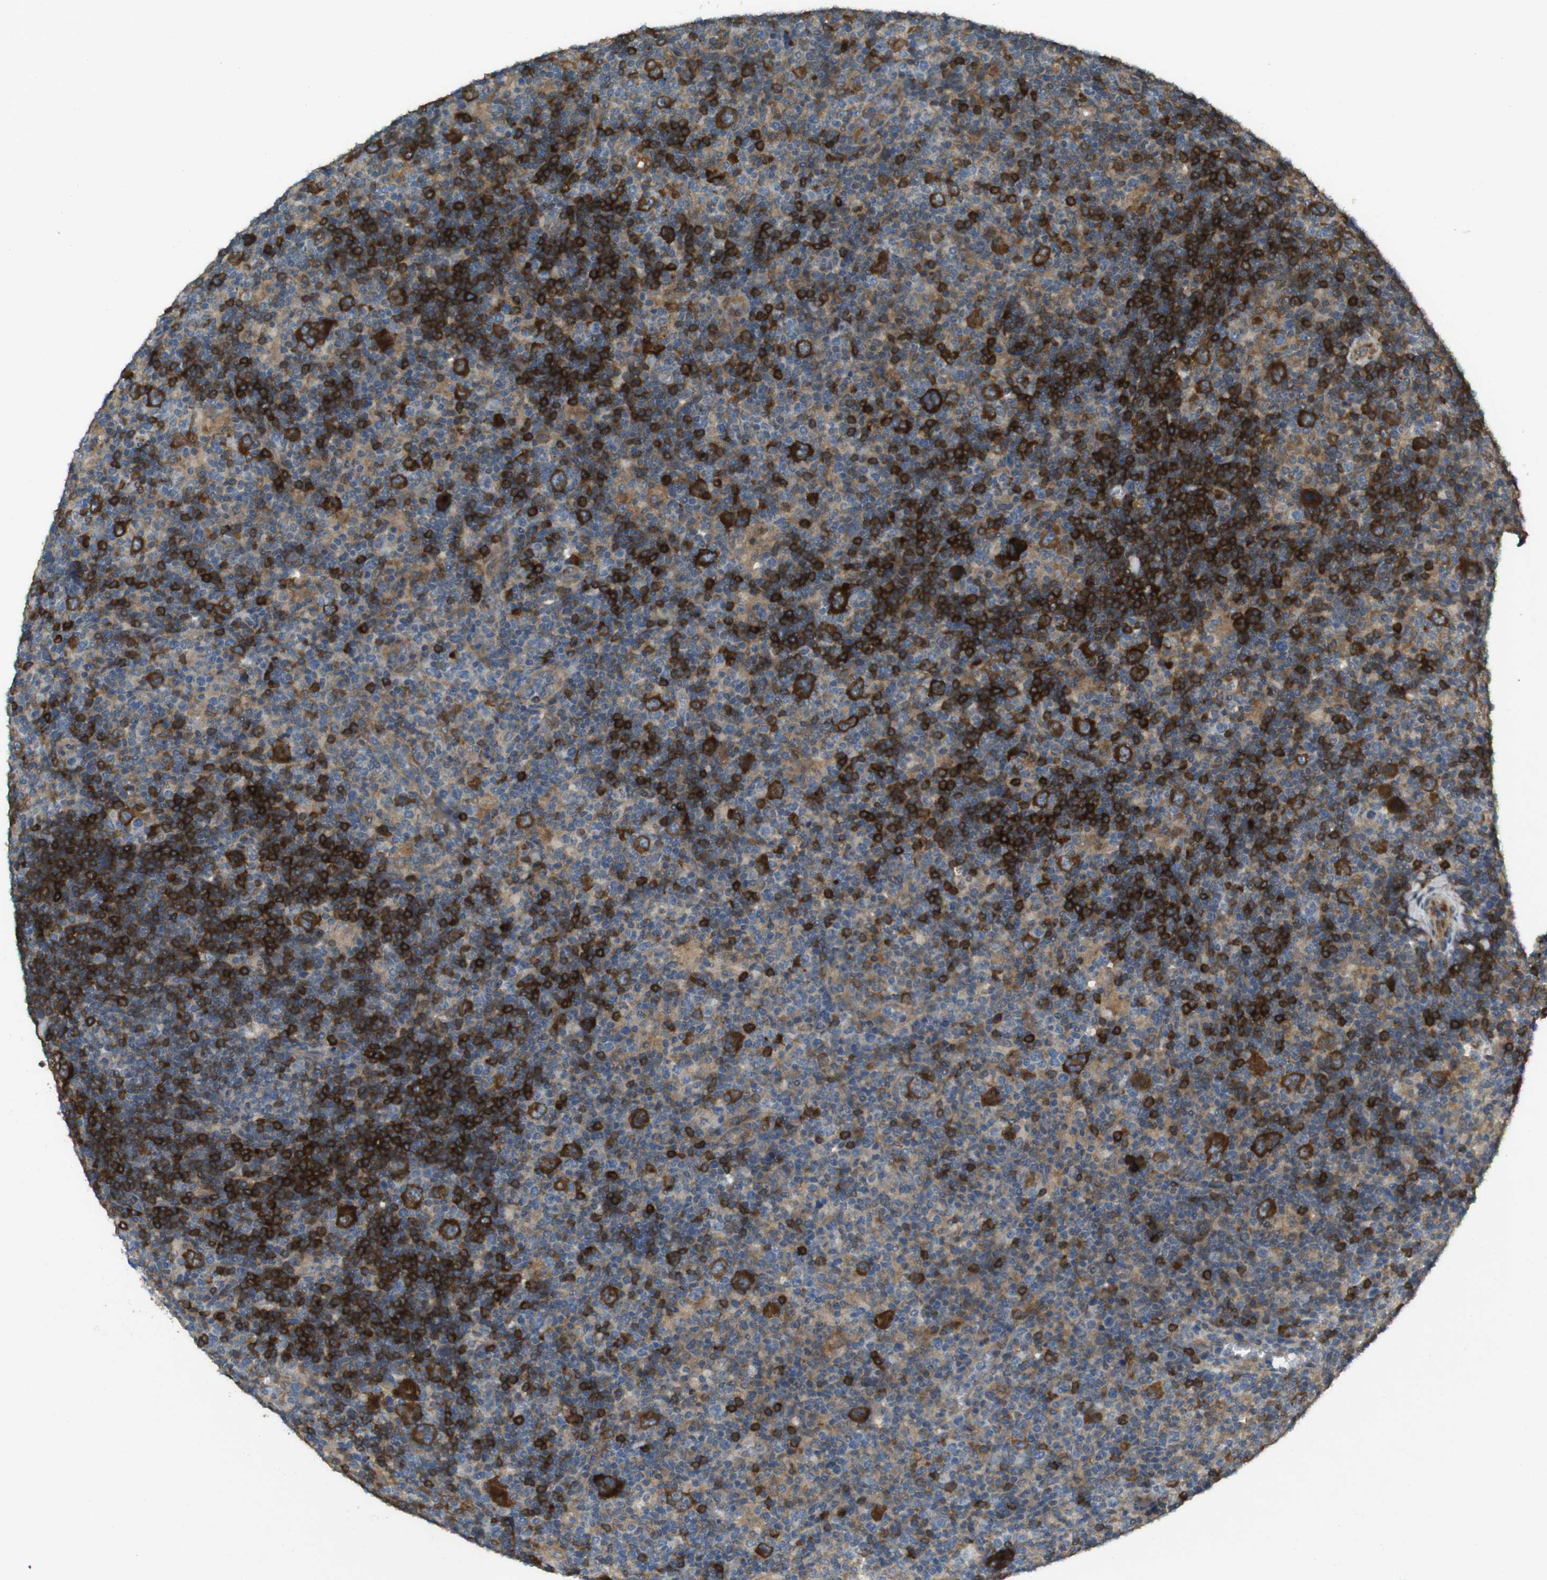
{"staining": {"intensity": "strong", "quantity": ">75%", "location": "cytoplasmic/membranous"}, "tissue": "lymphoma", "cell_type": "Tumor cells", "image_type": "cancer", "snomed": [{"axis": "morphology", "description": "Hodgkin's disease, NOS"}, {"axis": "topography", "description": "Lymph node"}], "caption": "Human lymphoma stained with a protein marker exhibits strong staining in tumor cells.", "gene": "ARHGAP24", "patient": {"sex": "female", "age": 57}}